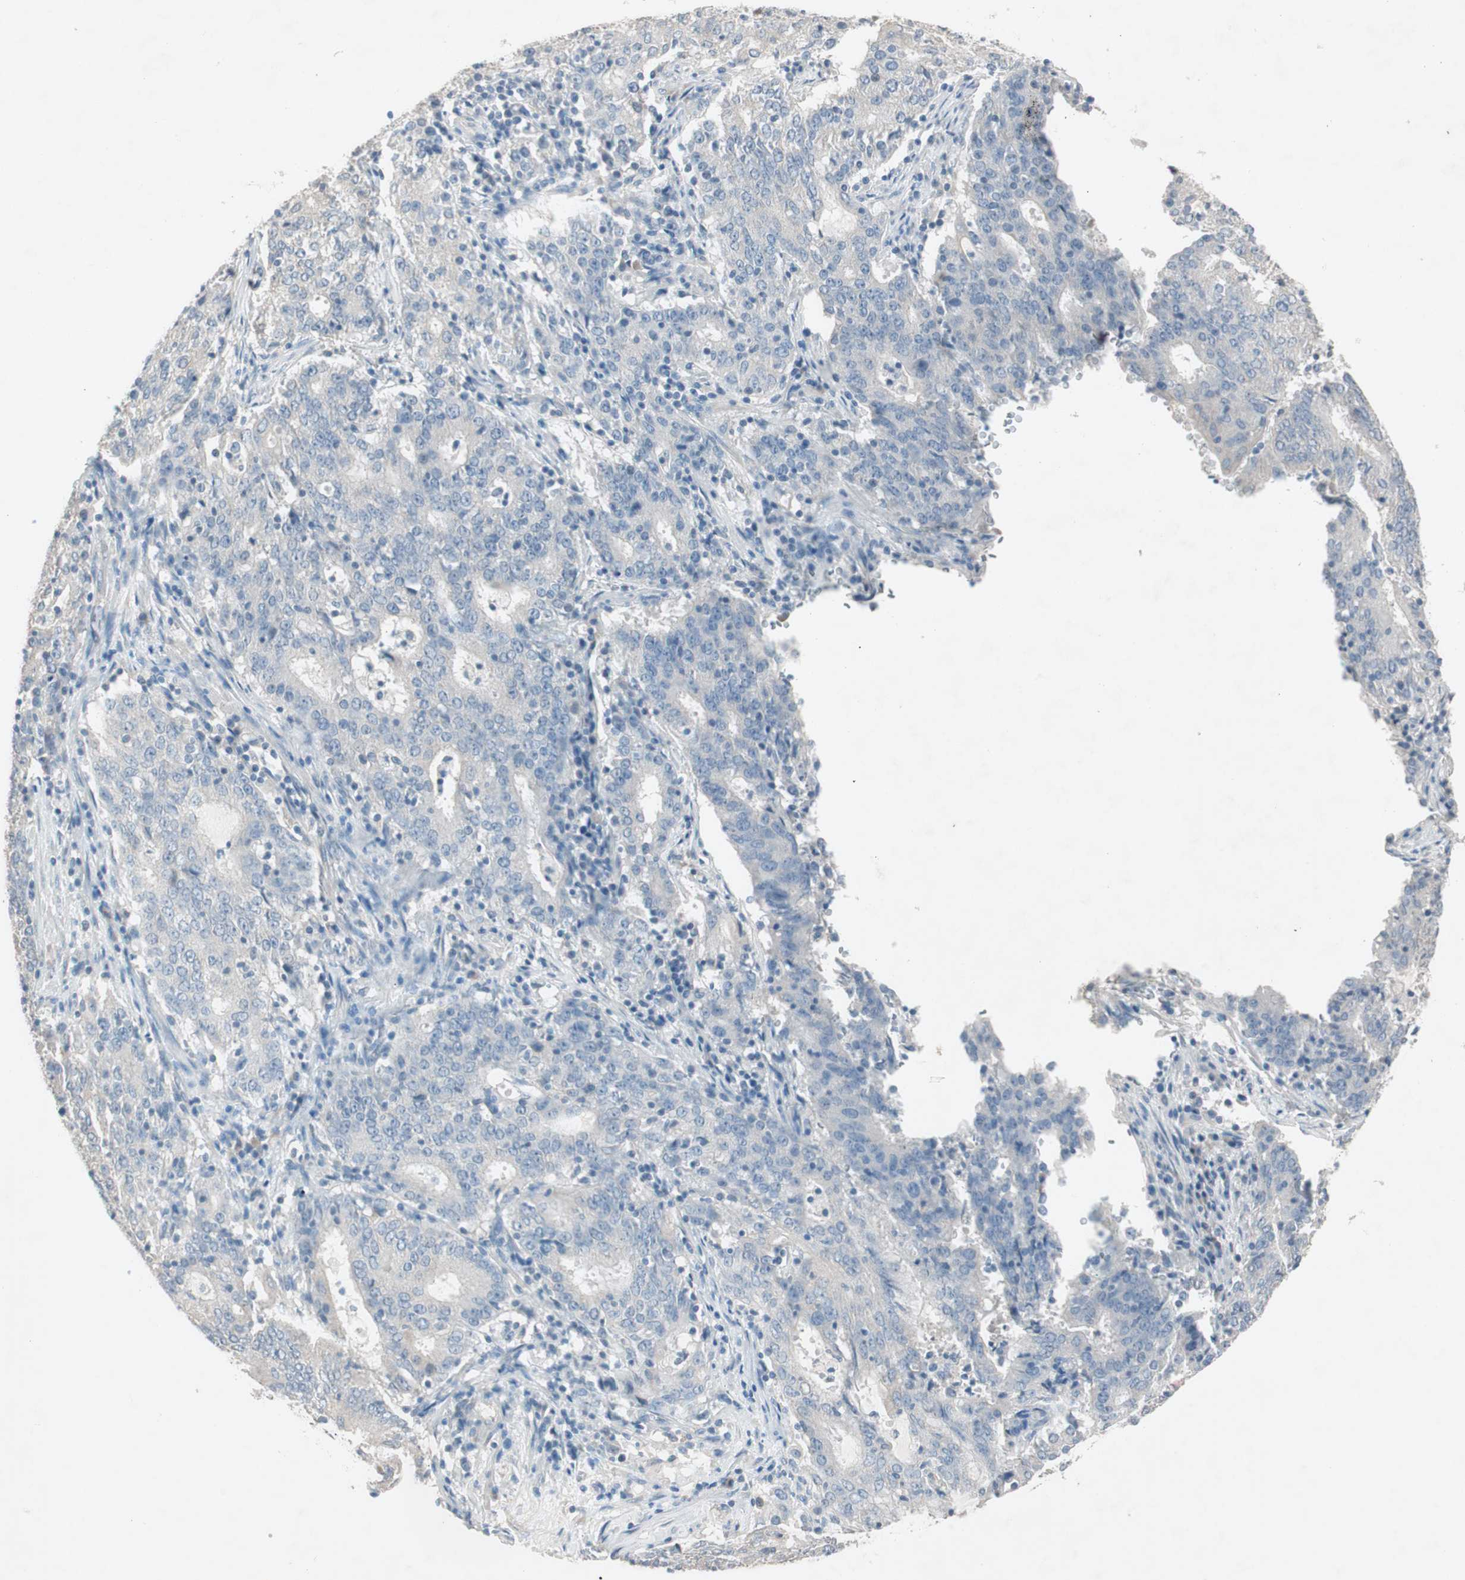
{"staining": {"intensity": "weak", "quantity": "25%-75%", "location": "cytoplasmic/membranous"}, "tissue": "cervical cancer", "cell_type": "Tumor cells", "image_type": "cancer", "snomed": [{"axis": "morphology", "description": "Adenocarcinoma, NOS"}, {"axis": "topography", "description": "Cervix"}], "caption": "Cervical cancer stained with a protein marker exhibits weak staining in tumor cells.", "gene": "KHK", "patient": {"sex": "female", "age": 44}}